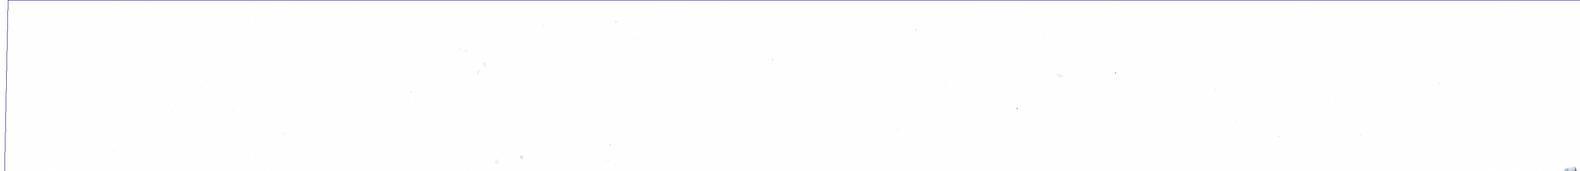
{"staining": {"intensity": "negative", "quantity": "none", "location": "none"}, "tissue": "hippocampus", "cell_type": "Glial cells", "image_type": "normal", "snomed": [{"axis": "morphology", "description": "Normal tissue, NOS"}, {"axis": "topography", "description": "Hippocampus"}], "caption": "Immunohistochemistry (IHC) photomicrograph of normal hippocampus: hippocampus stained with DAB (3,3'-diaminobenzidine) exhibits no significant protein positivity in glial cells. The staining is performed using DAB brown chromogen with nuclei counter-stained in using hematoxylin.", "gene": "KRT7", "patient": {"sex": "male", "age": 45}}